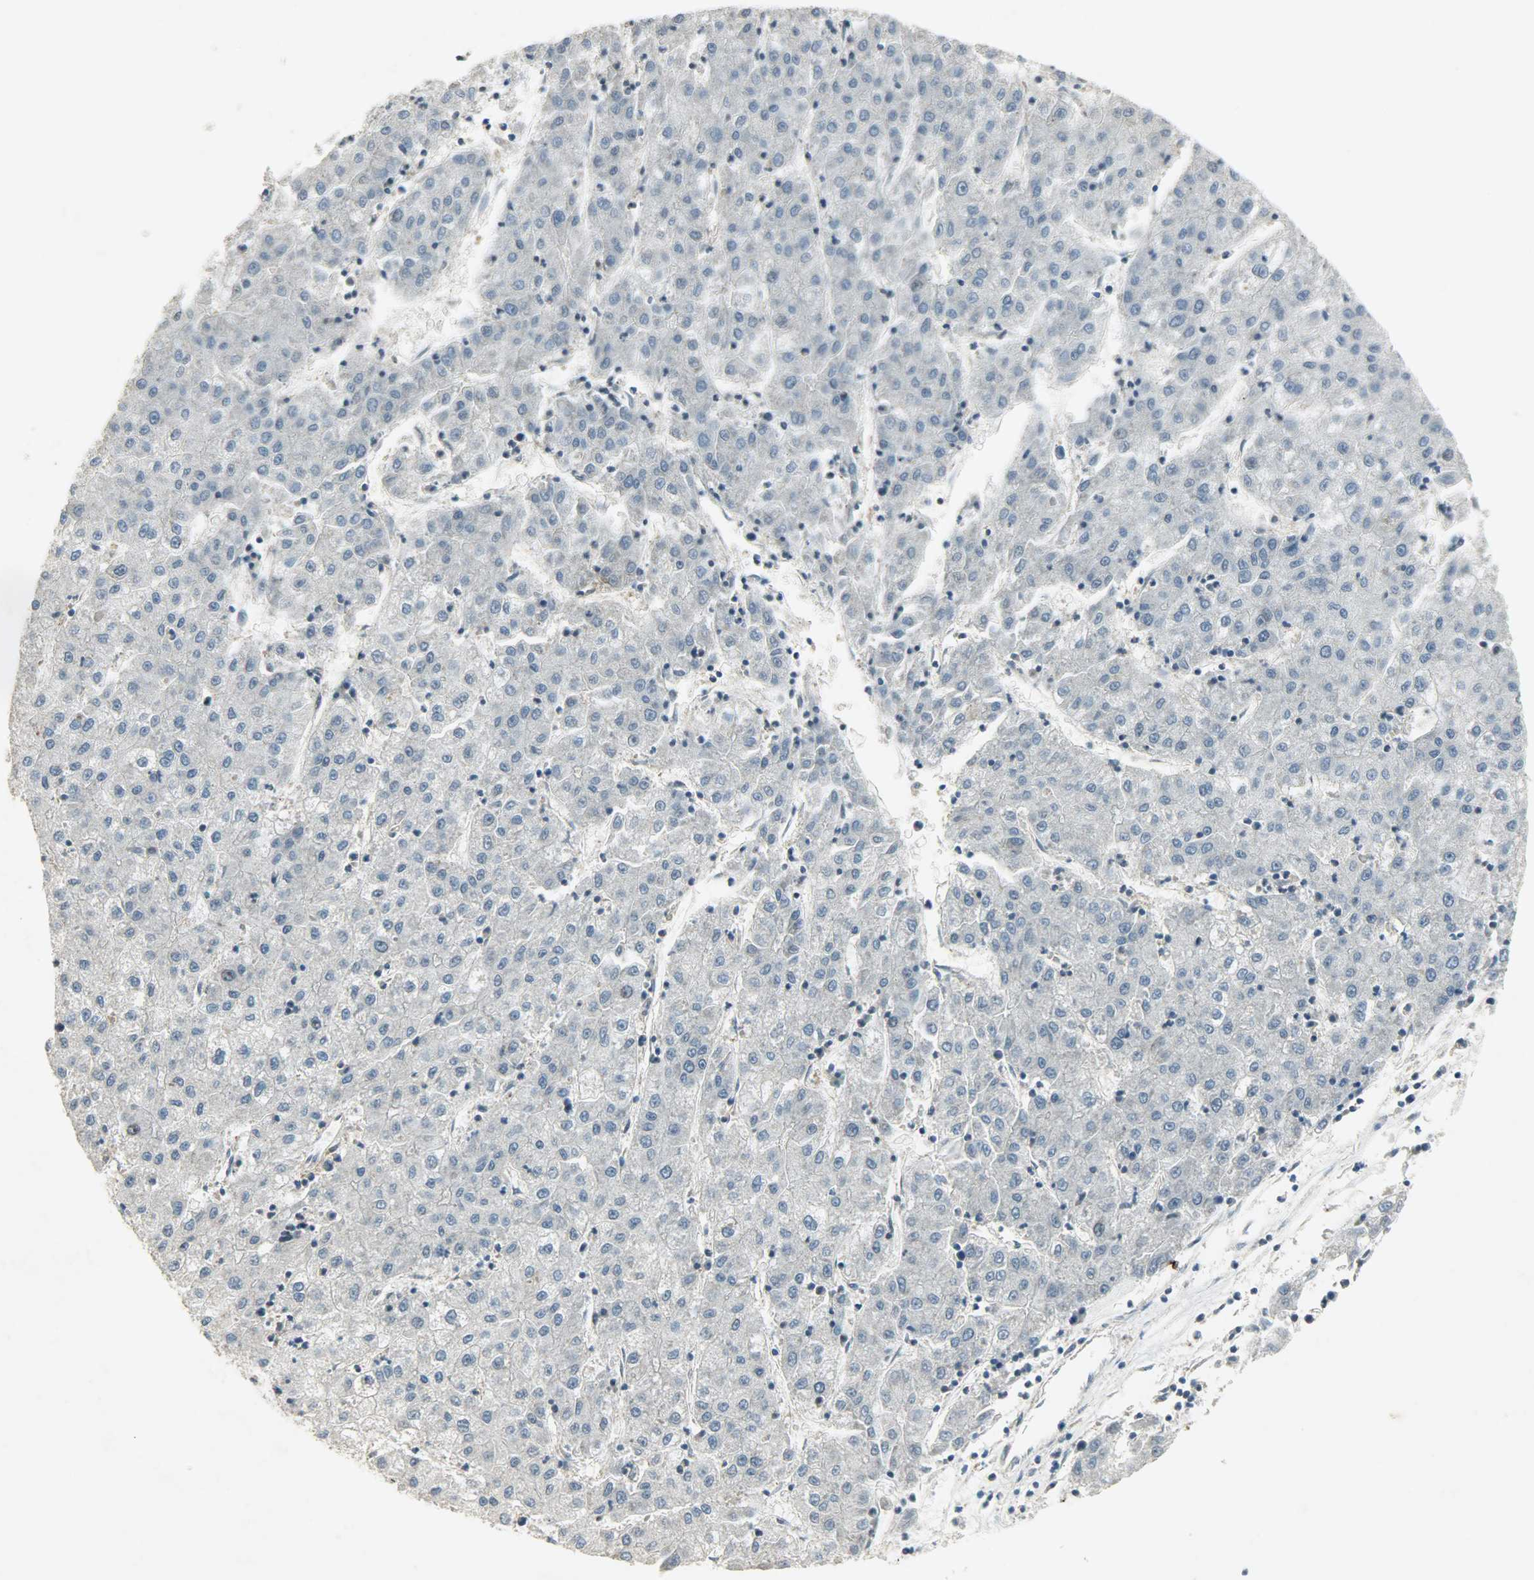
{"staining": {"intensity": "negative", "quantity": "none", "location": "none"}, "tissue": "liver cancer", "cell_type": "Tumor cells", "image_type": "cancer", "snomed": [{"axis": "morphology", "description": "Carcinoma, Hepatocellular, NOS"}, {"axis": "topography", "description": "Liver"}], "caption": "Liver hepatocellular carcinoma was stained to show a protein in brown. There is no significant positivity in tumor cells.", "gene": "AURKB", "patient": {"sex": "male", "age": 72}}